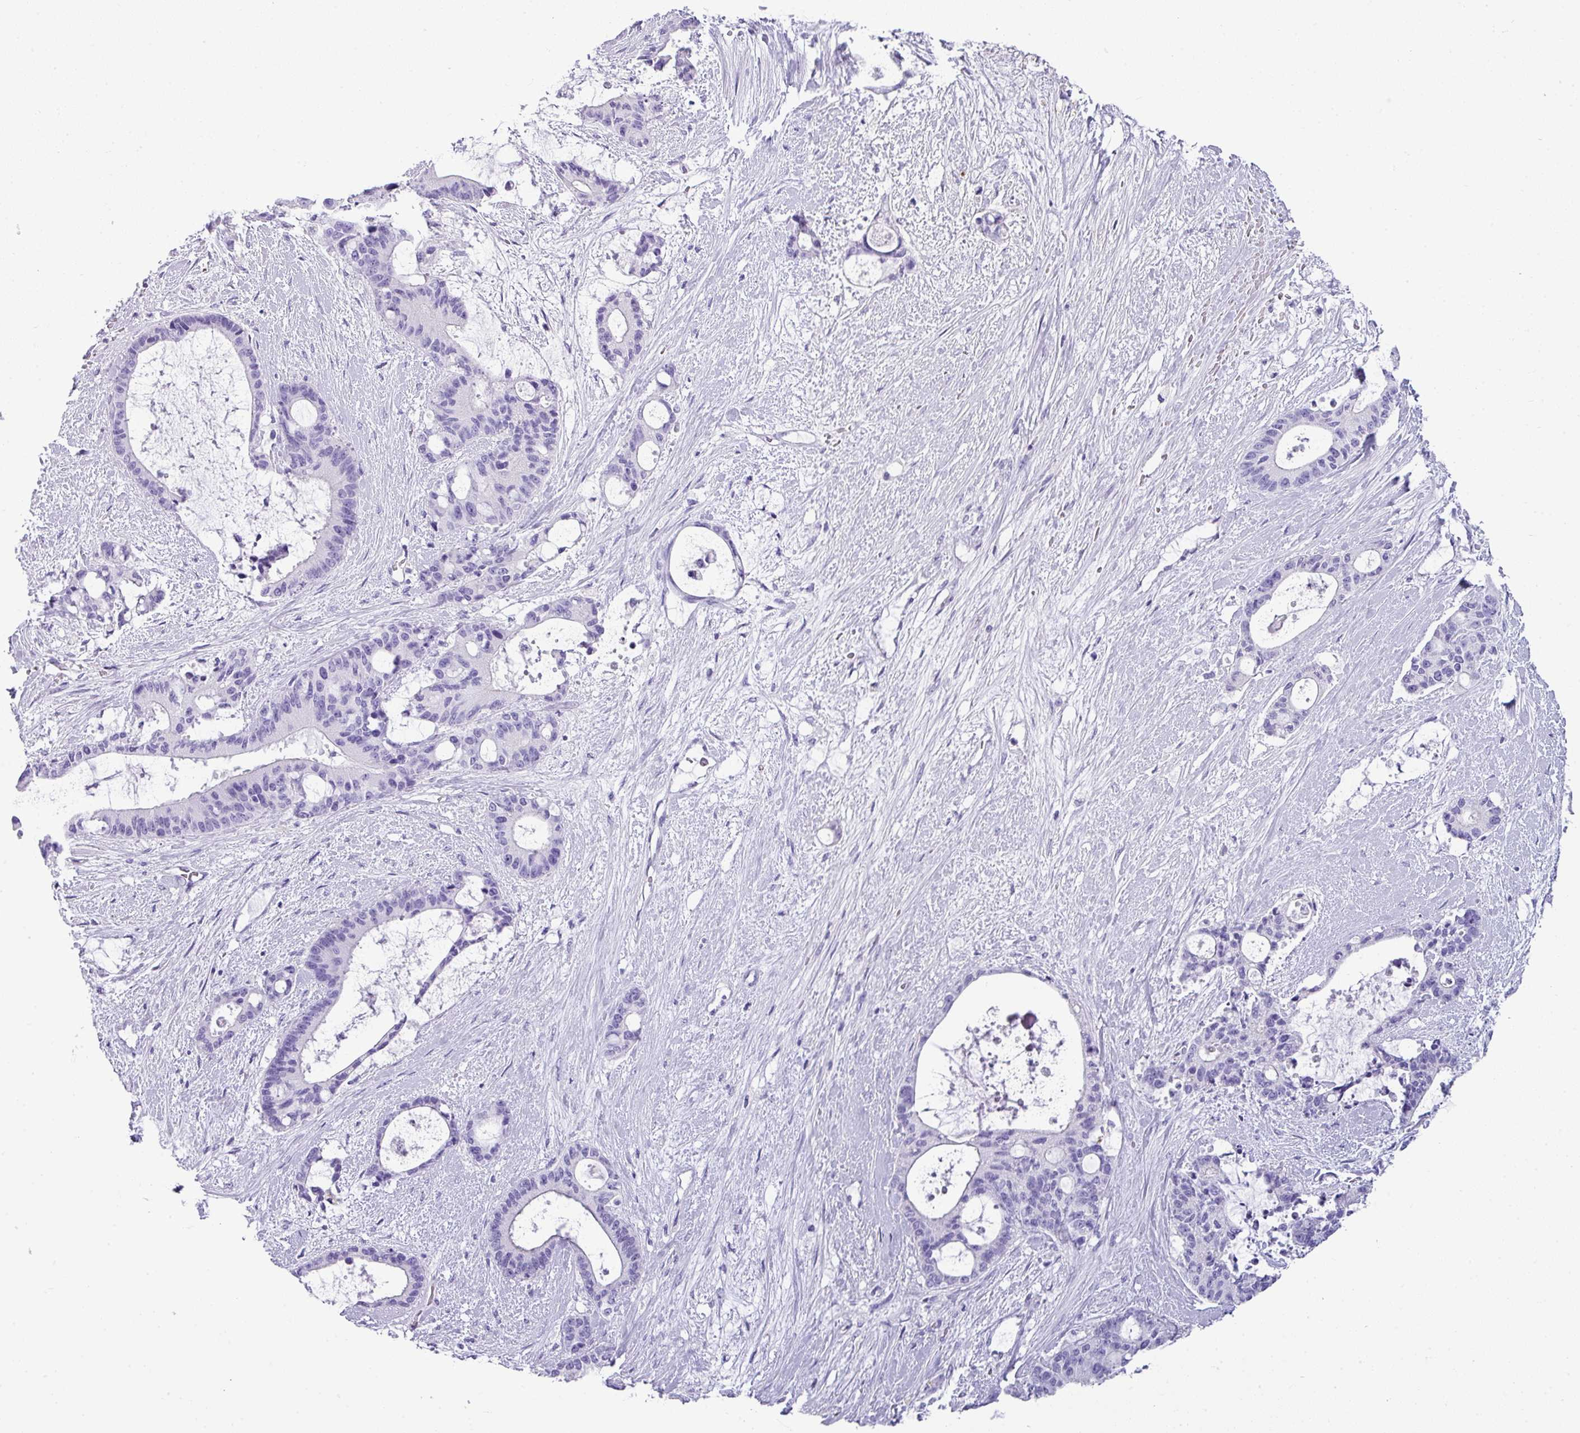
{"staining": {"intensity": "negative", "quantity": "none", "location": "none"}, "tissue": "liver cancer", "cell_type": "Tumor cells", "image_type": "cancer", "snomed": [{"axis": "morphology", "description": "Normal tissue, NOS"}, {"axis": "morphology", "description": "Cholangiocarcinoma"}, {"axis": "topography", "description": "Liver"}, {"axis": "topography", "description": "Peripheral nerve tissue"}], "caption": "Liver cholangiocarcinoma stained for a protein using immunohistochemistry displays no expression tumor cells.", "gene": "ZNF568", "patient": {"sex": "female", "age": 73}}